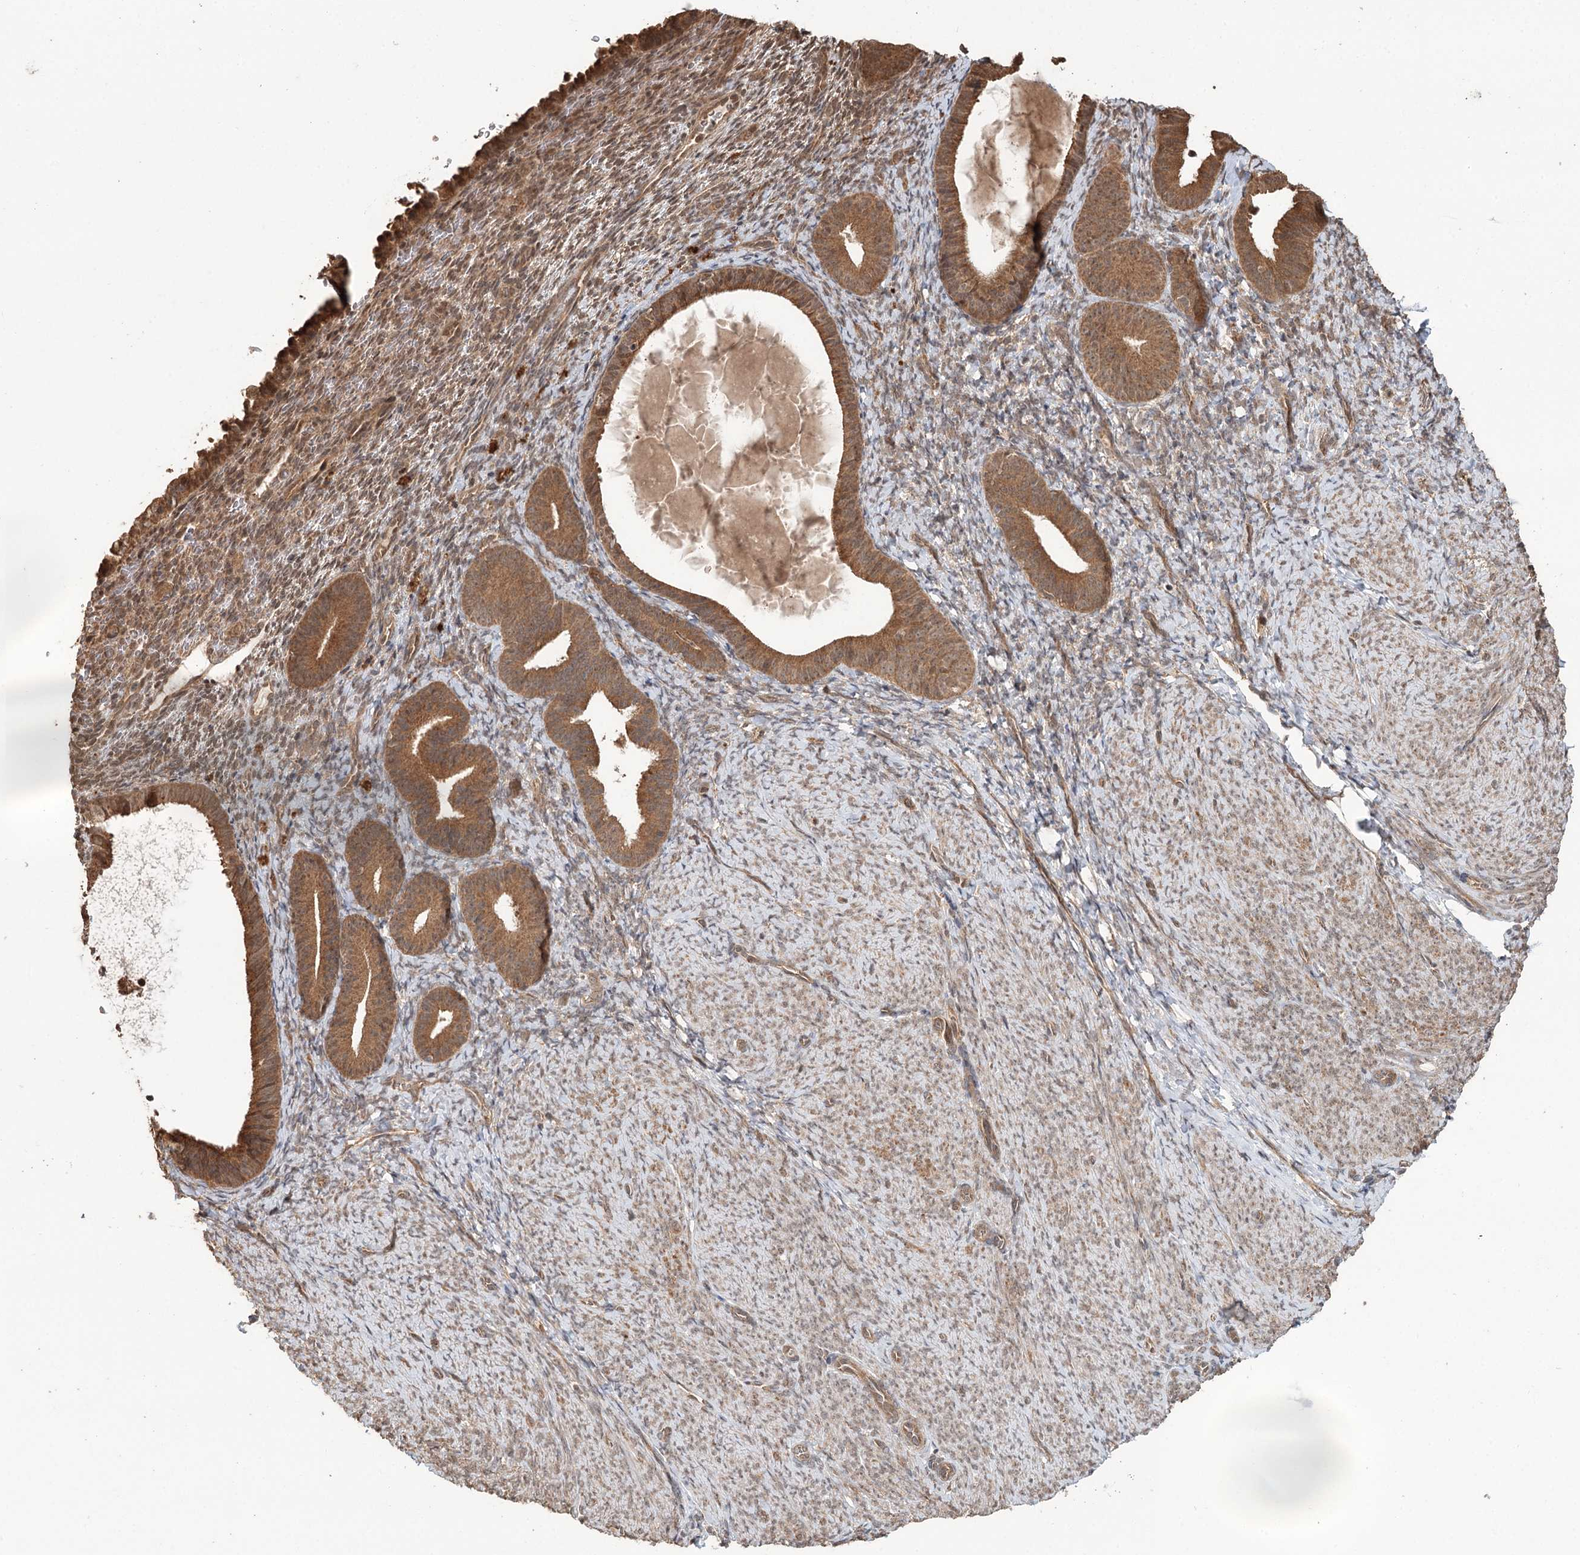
{"staining": {"intensity": "moderate", "quantity": "<25%", "location": "cytoplasmic/membranous"}, "tissue": "endometrium", "cell_type": "Cells in endometrial stroma", "image_type": "normal", "snomed": [{"axis": "morphology", "description": "Normal tissue, NOS"}, {"axis": "topography", "description": "Endometrium"}], "caption": "Immunohistochemical staining of normal human endometrium displays <25% levels of moderate cytoplasmic/membranous protein positivity in approximately <25% of cells in endometrial stroma. (Stains: DAB (3,3'-diaminobenzidine) in brown, nuclei in blue, Microscopy: brightfield microscopy at high magnification).", "gene": "N6AMT1", "patient": {"sex": "female", "age": 65}}